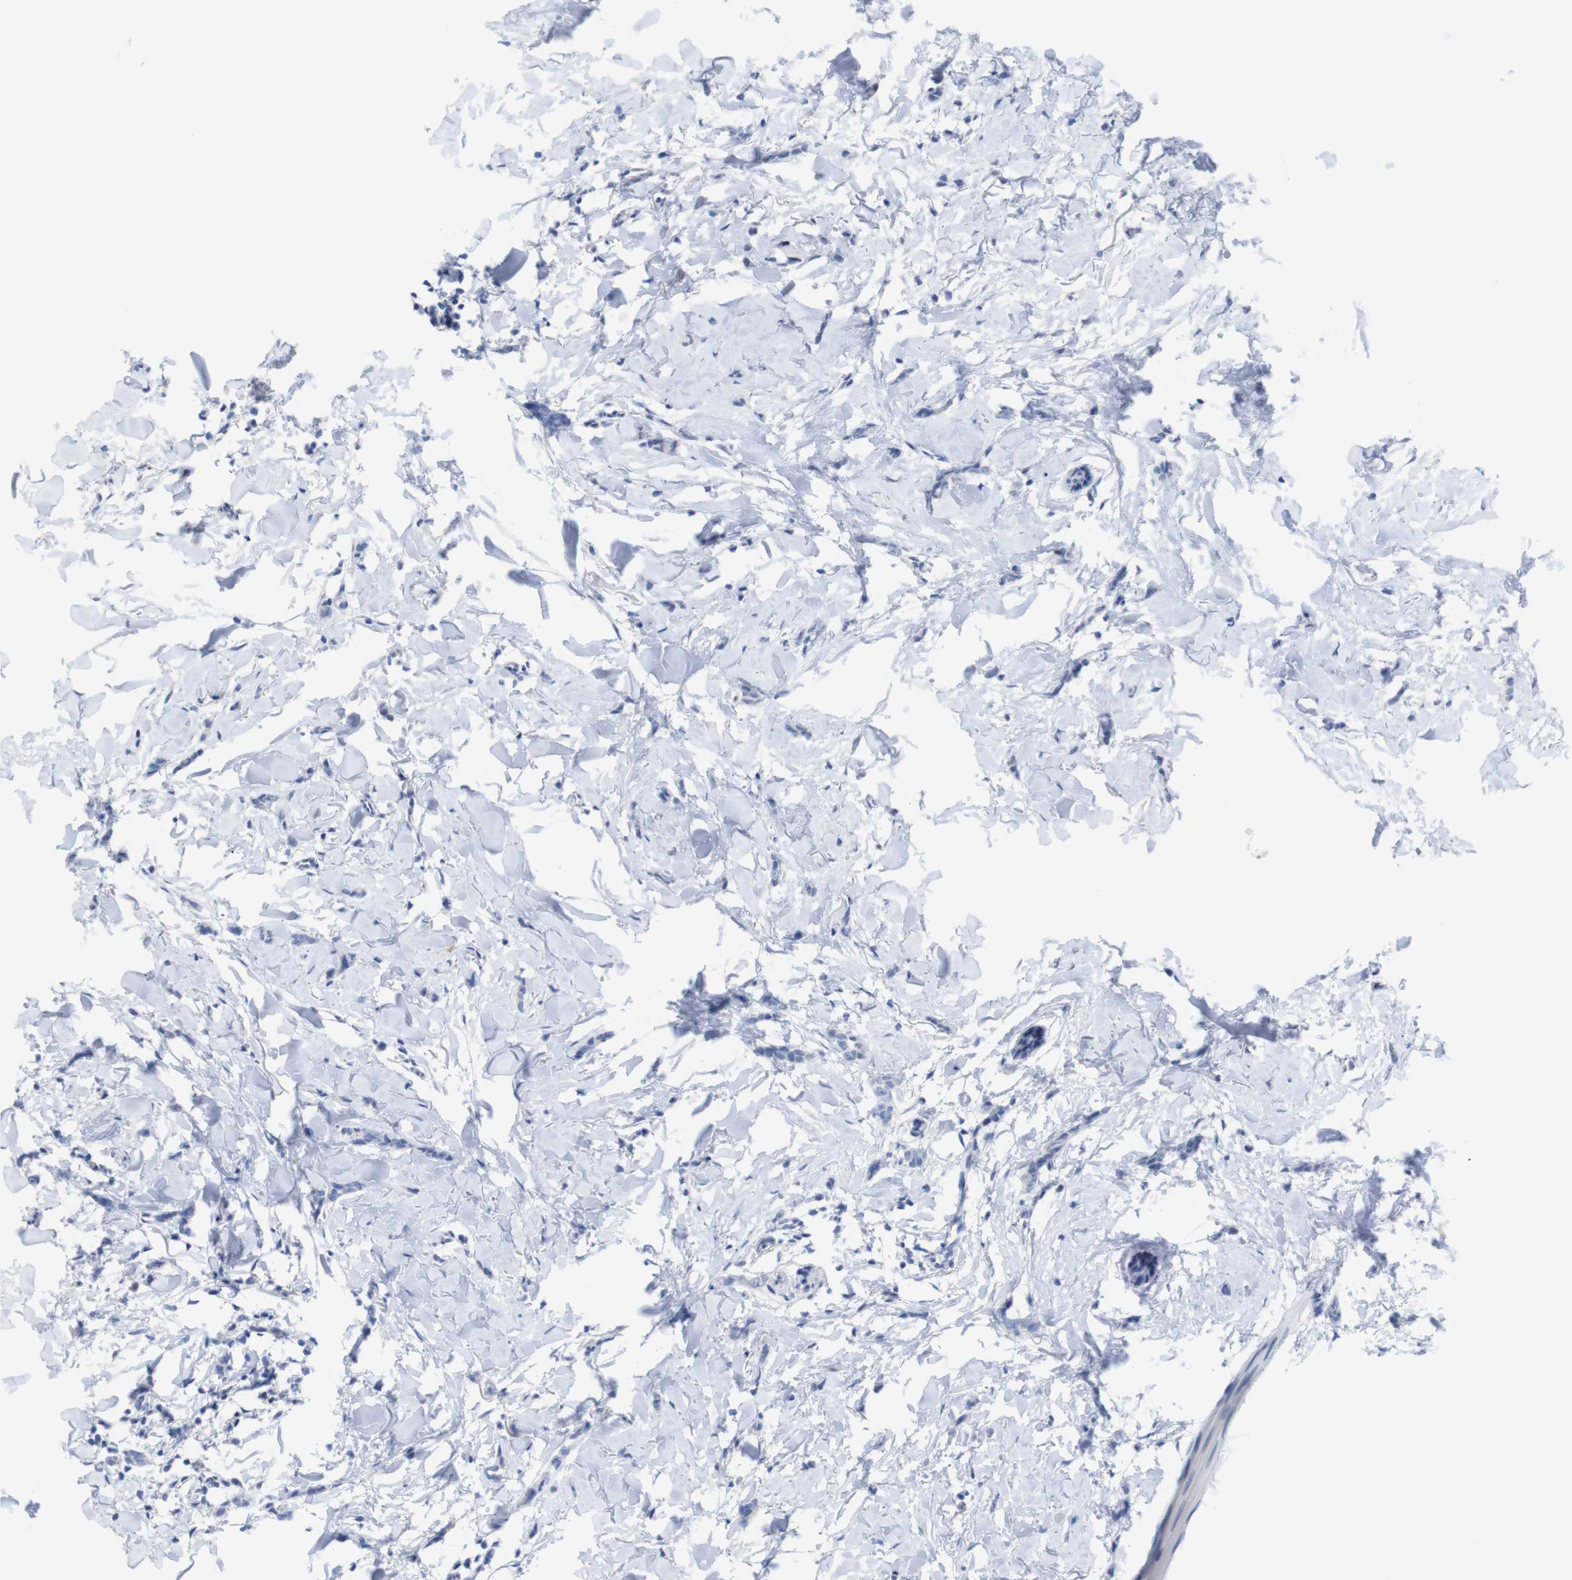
{"staining": {"intensity": "negative", "quantity": "none", "location": "none"}, "tissue": "breast cancer", "cell_type": "Tumor cells", "image_type": "cancer", "snomed": [{"axis": "morphology", "description": "Lobular carcinoma"}, {"axis": "topography", "description": "Skin"}, {"axis": "topography", "description": "Breast"}], "caption": "High power microscopy histopathology image of an immunohistochemistry micrograph of breast cancer (lobular carcinoma), revealing no significant expression in tumor cells.", "gene": "PNMA1", "patient": {"sex": "female", "age": 46}}